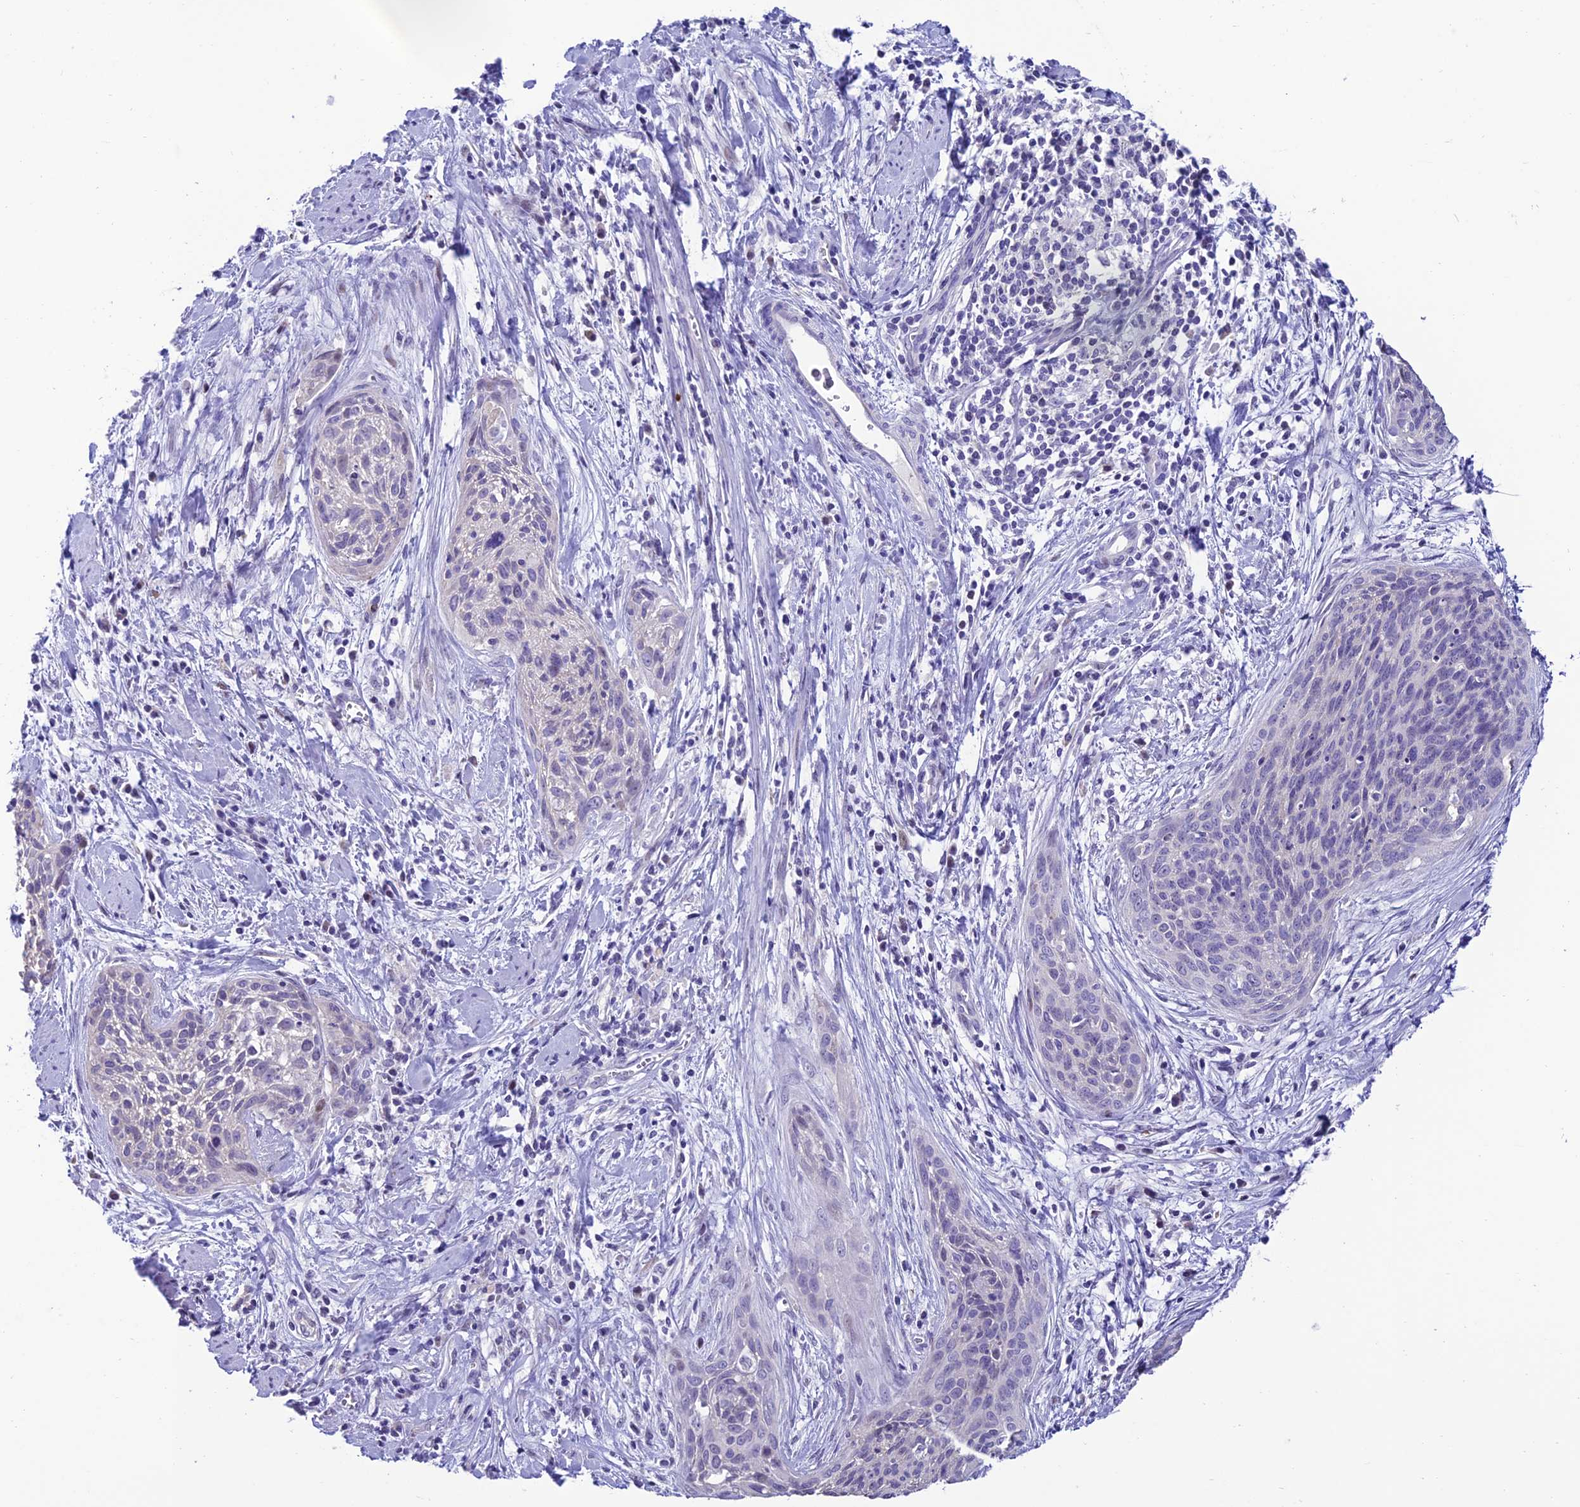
{"staining": {"intensity": "negative", "quantity": "none", "location": "none"}, "tissue": "cervical cancer", "cell_type": "Tumor cells", "image_type": "cancer", "snomed": [{"axis": "morphology", "description": "Squamous cell carcinoma, NOS"}, {"axis": "topography", "description": "Cervix"}], "caption": "Immunohistochemical staining of human cervical cancer (squamous cell carcinoma) displays no significant positivity in tumor cells. (Stains: DAB IHC with hematoxylin counter stain, Microscopy: brightfield microscopy at high magnification).", "gene": "SLC10A1", "patient": {"sex": "female", "age": 55}}